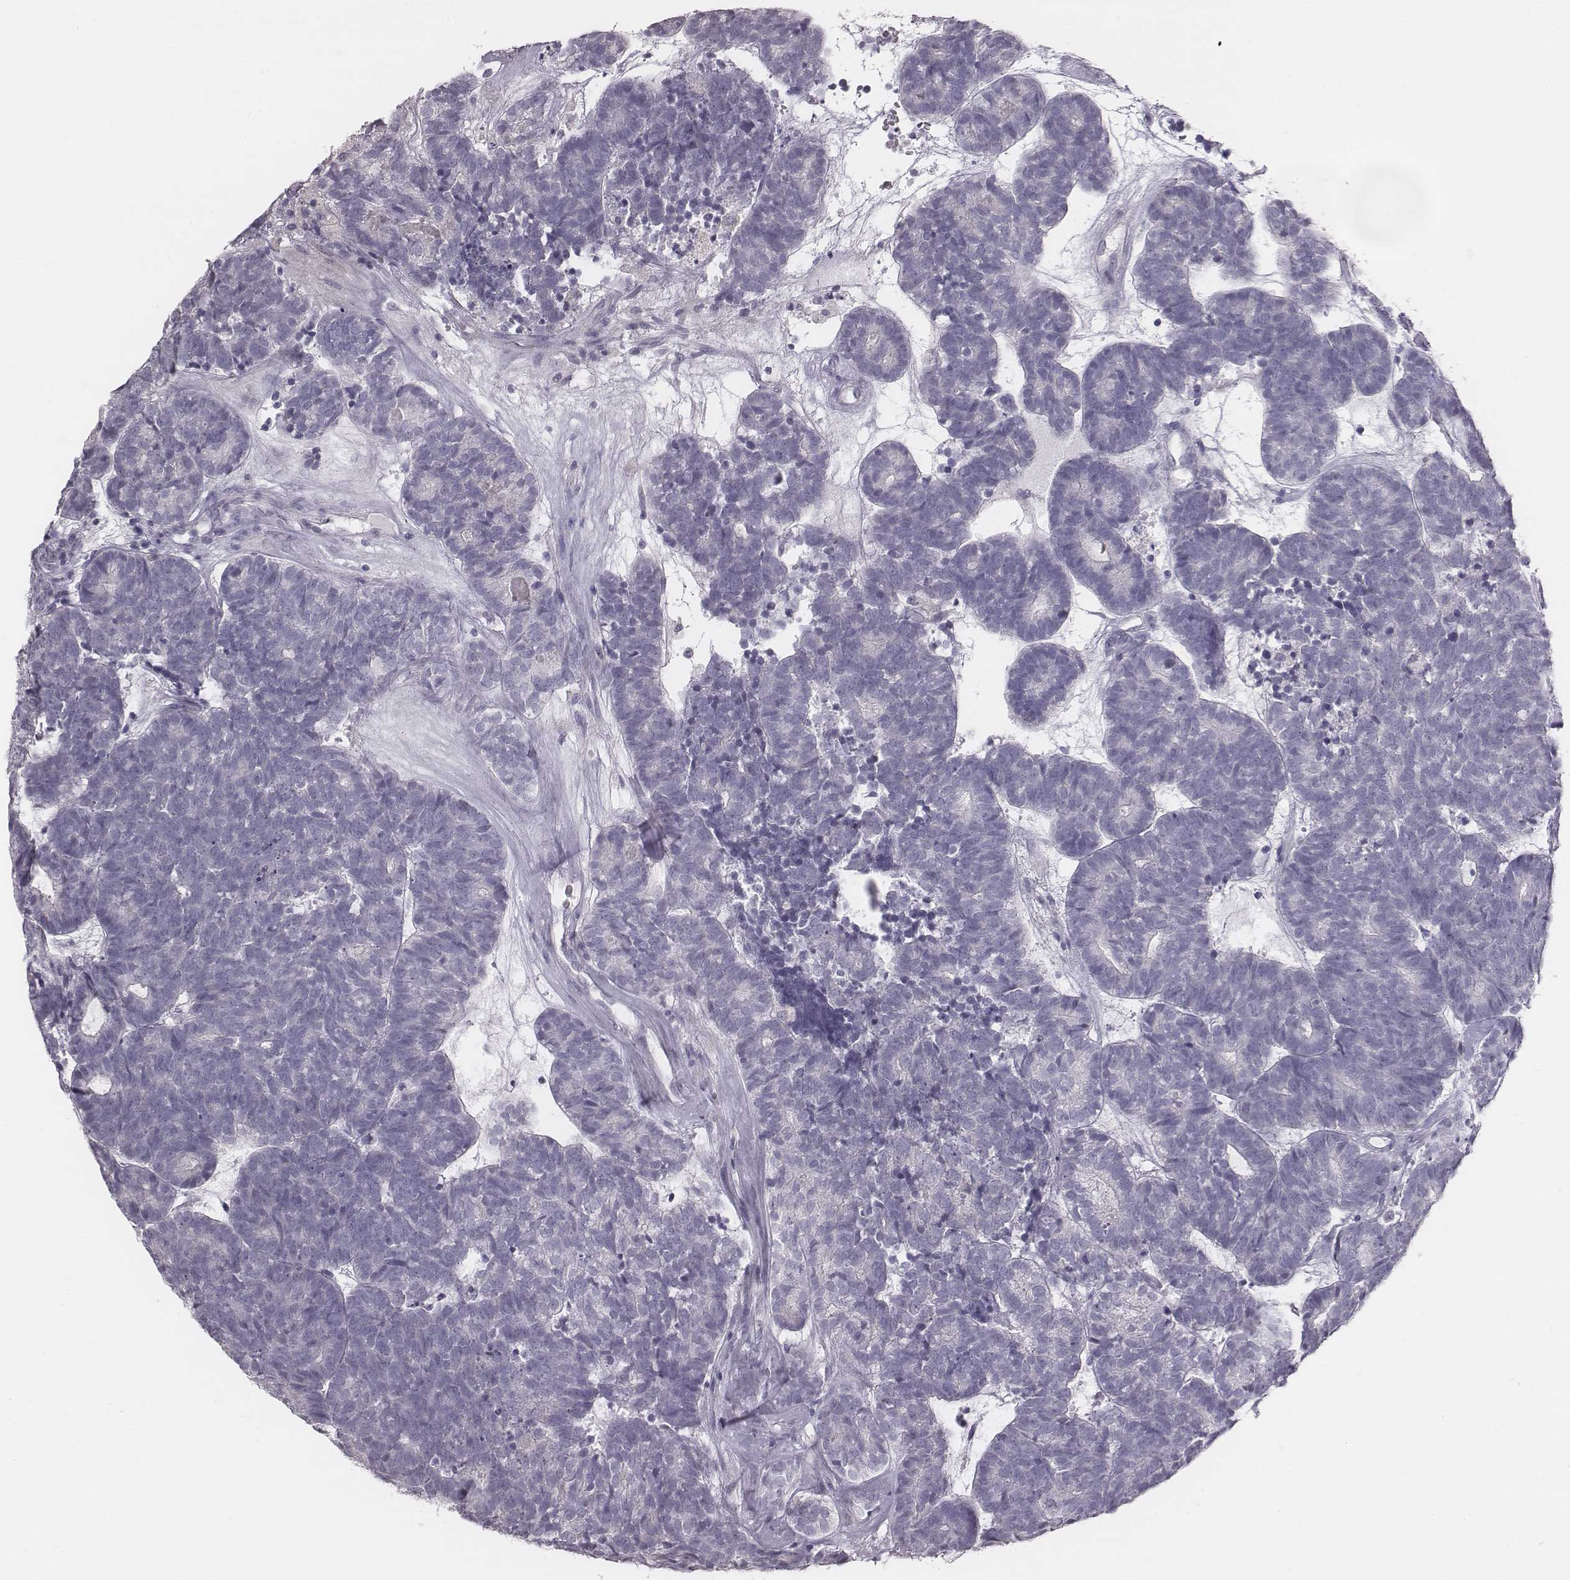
{"staining": {"intensity": "negative", "quantity": "none", "location": "none"}, "tissue": "head and neck cancer", "cell_type": "Tumor cells", "image_type": "cancer", "snomed": [{"axis": "morphology", "description": "Adenocarcinoma, NOS"}, {"axis": "topography", "description": "Head-Neck"}], "caption": "Micrograph shows no protein expression in tumor cells of head and neck cancer tissue.", "gene": "C6orf58", "patient": {"sex": "female", "age": 81}}